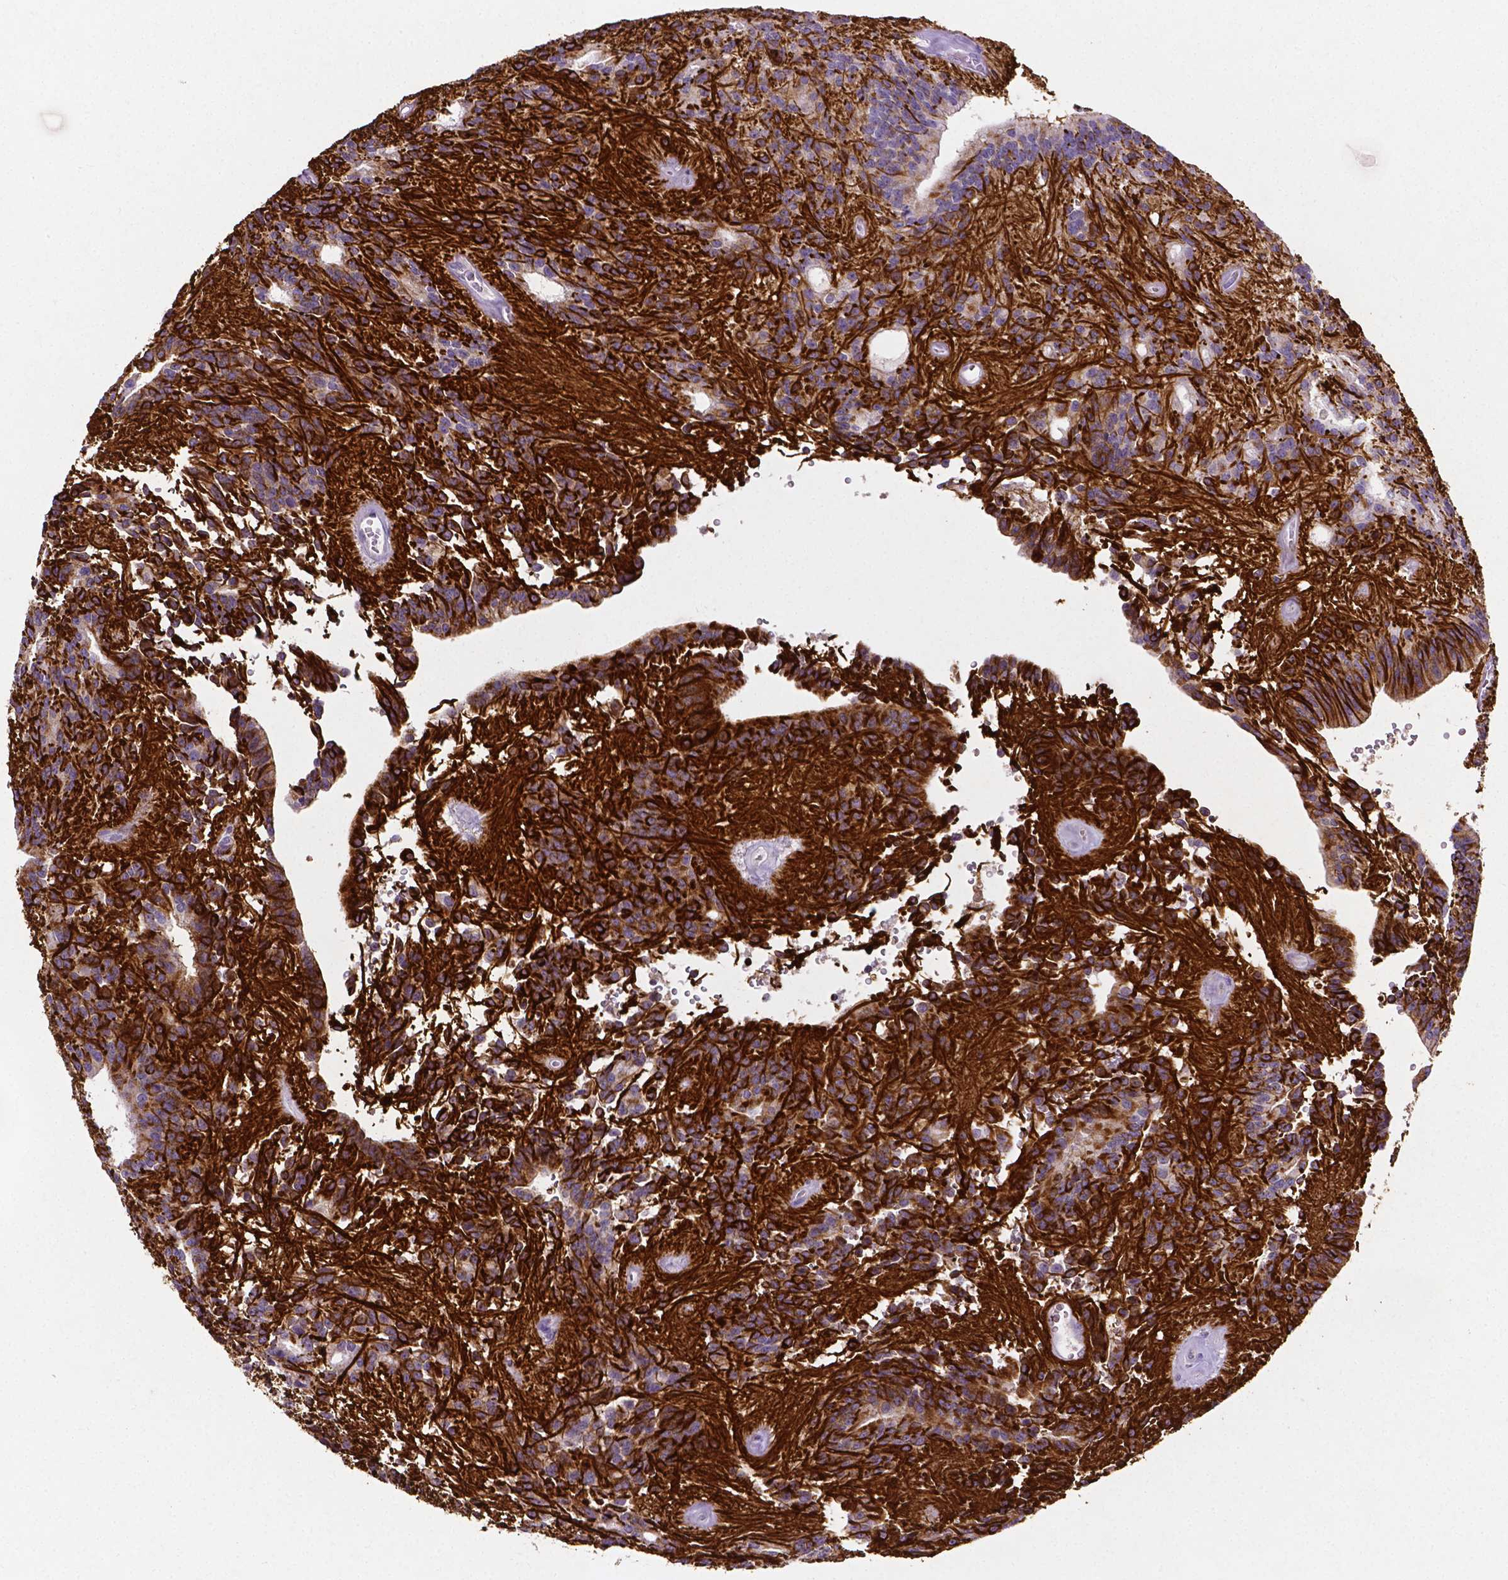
{"staining": {"intensity": "moderate", "quantity": "25%-75%", "location": "cytoplasmic/membranous"}, "tissue": "glioma", "cell_type": "Tumor cells", "image_type": "cancer", "snomed": [{"axis": "morphology", "description": "Glioma, malignant, Low grade"}, {"axis": "topography", "description": "Brain"}], "caption": "A brown stain shows moderate cytoplasmic/membranous expression of a protein in malignant glioma (low-grade) tumor cells.", "gene": "SLC22A2", "patient": {"sex": "male", "age": 31}}